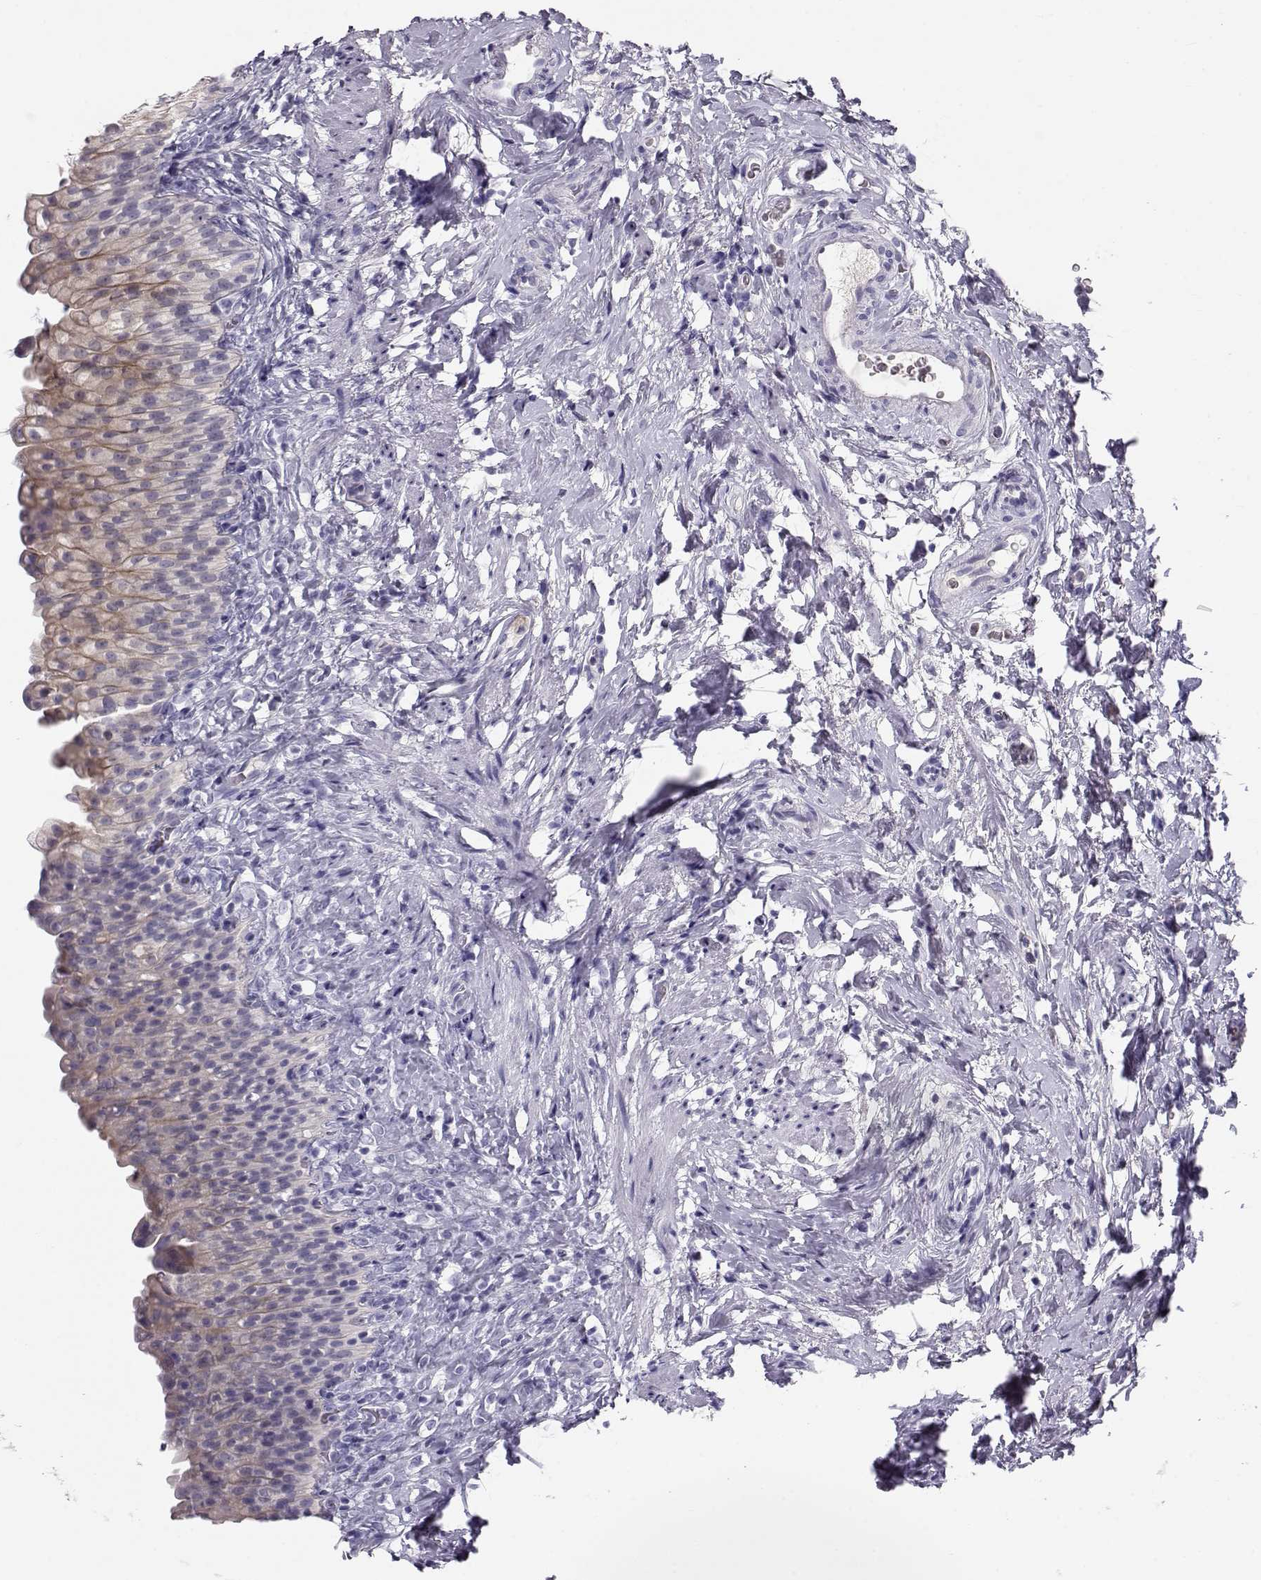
{"staining": {"intensity": "weak", "quantity": "<25%", "location": "cytoplasmic/membranous"}, "tissue": "urinary bladder", "cell_type": "Urothelial cells", "image_type": "normal", "snomed": [{"axis": "morphology", "description": "Normal tissue, NOS"}, {"axis": "topography", "description": "Urinary bladder"}], "caption": "Immunohistochemistry photomicrograph of benign human urinary bladder stained for a protein (brown), which demonstrates no positivity in urothelial cells. (DAB (3,3'-diaminobenzidine) immunohistochemistry (IHC), high magnification).", "gene": "GPR26", "patient": {"sex": "male", "age": 76}}